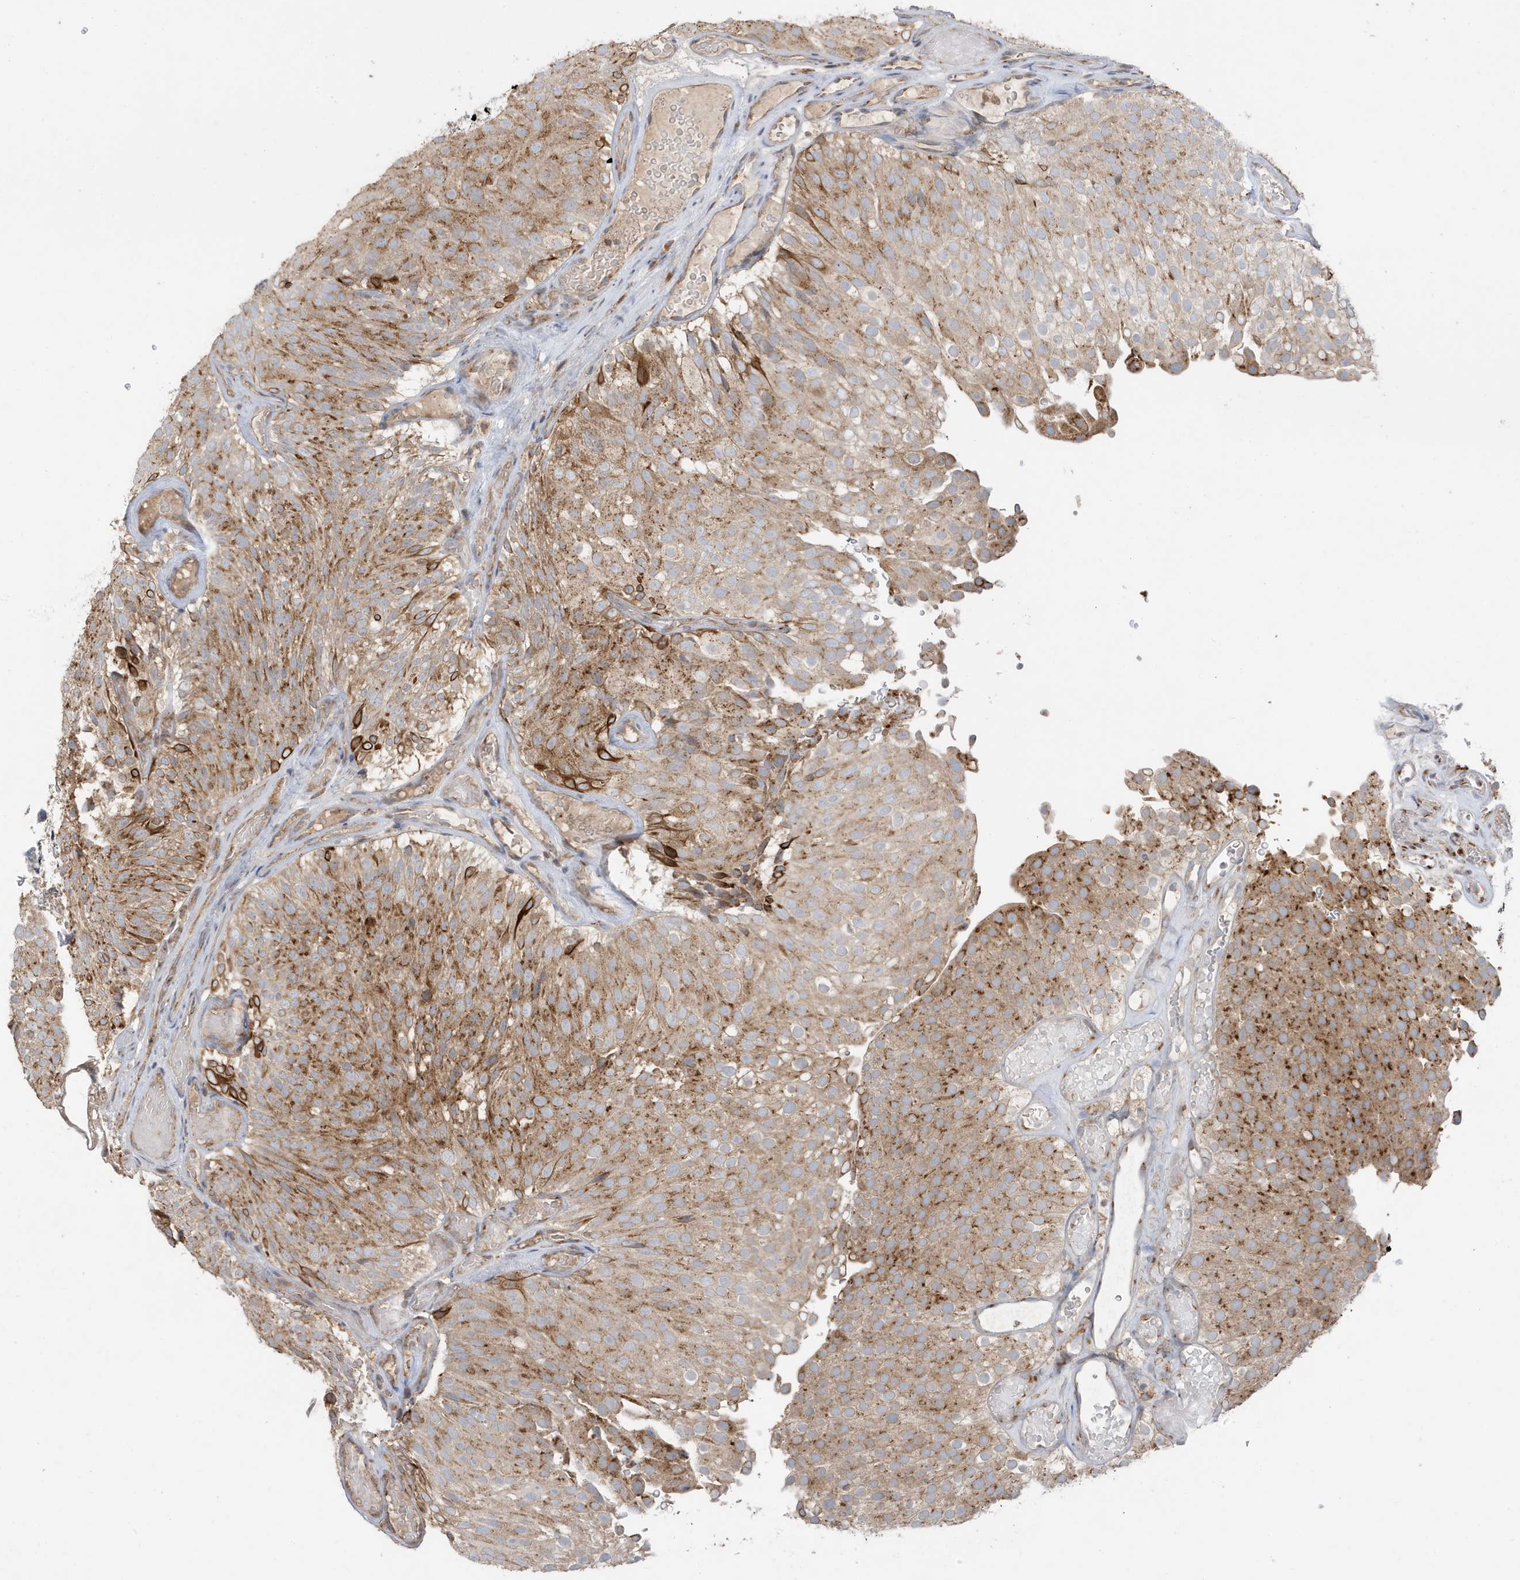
{"staining": {"intensity": "moderate", "quantity": ">75%", "location": "cytoplasmic/membranous"}, "tissue": "urothelial cancer", "cell_type": "Tumor cells", "image_type": "cancer", "snomed": [{"axis": "morphology", "description": "Urothelial carcinoma, Low grade"}, {"axis": "topography", "description": "Urinary bladder"}], "caption": "Tumor cells display medium levels of moderate cytoplasmic/membranous staining in approximately >75% of cells in human low-grade urothelial carcinoma. (DAB (3,3'-diaminobenzidine) = brown stain, brightfield microscopy at high magnification).", "gene": "RER1", "patient": {"sex": "male", "age": 78}}